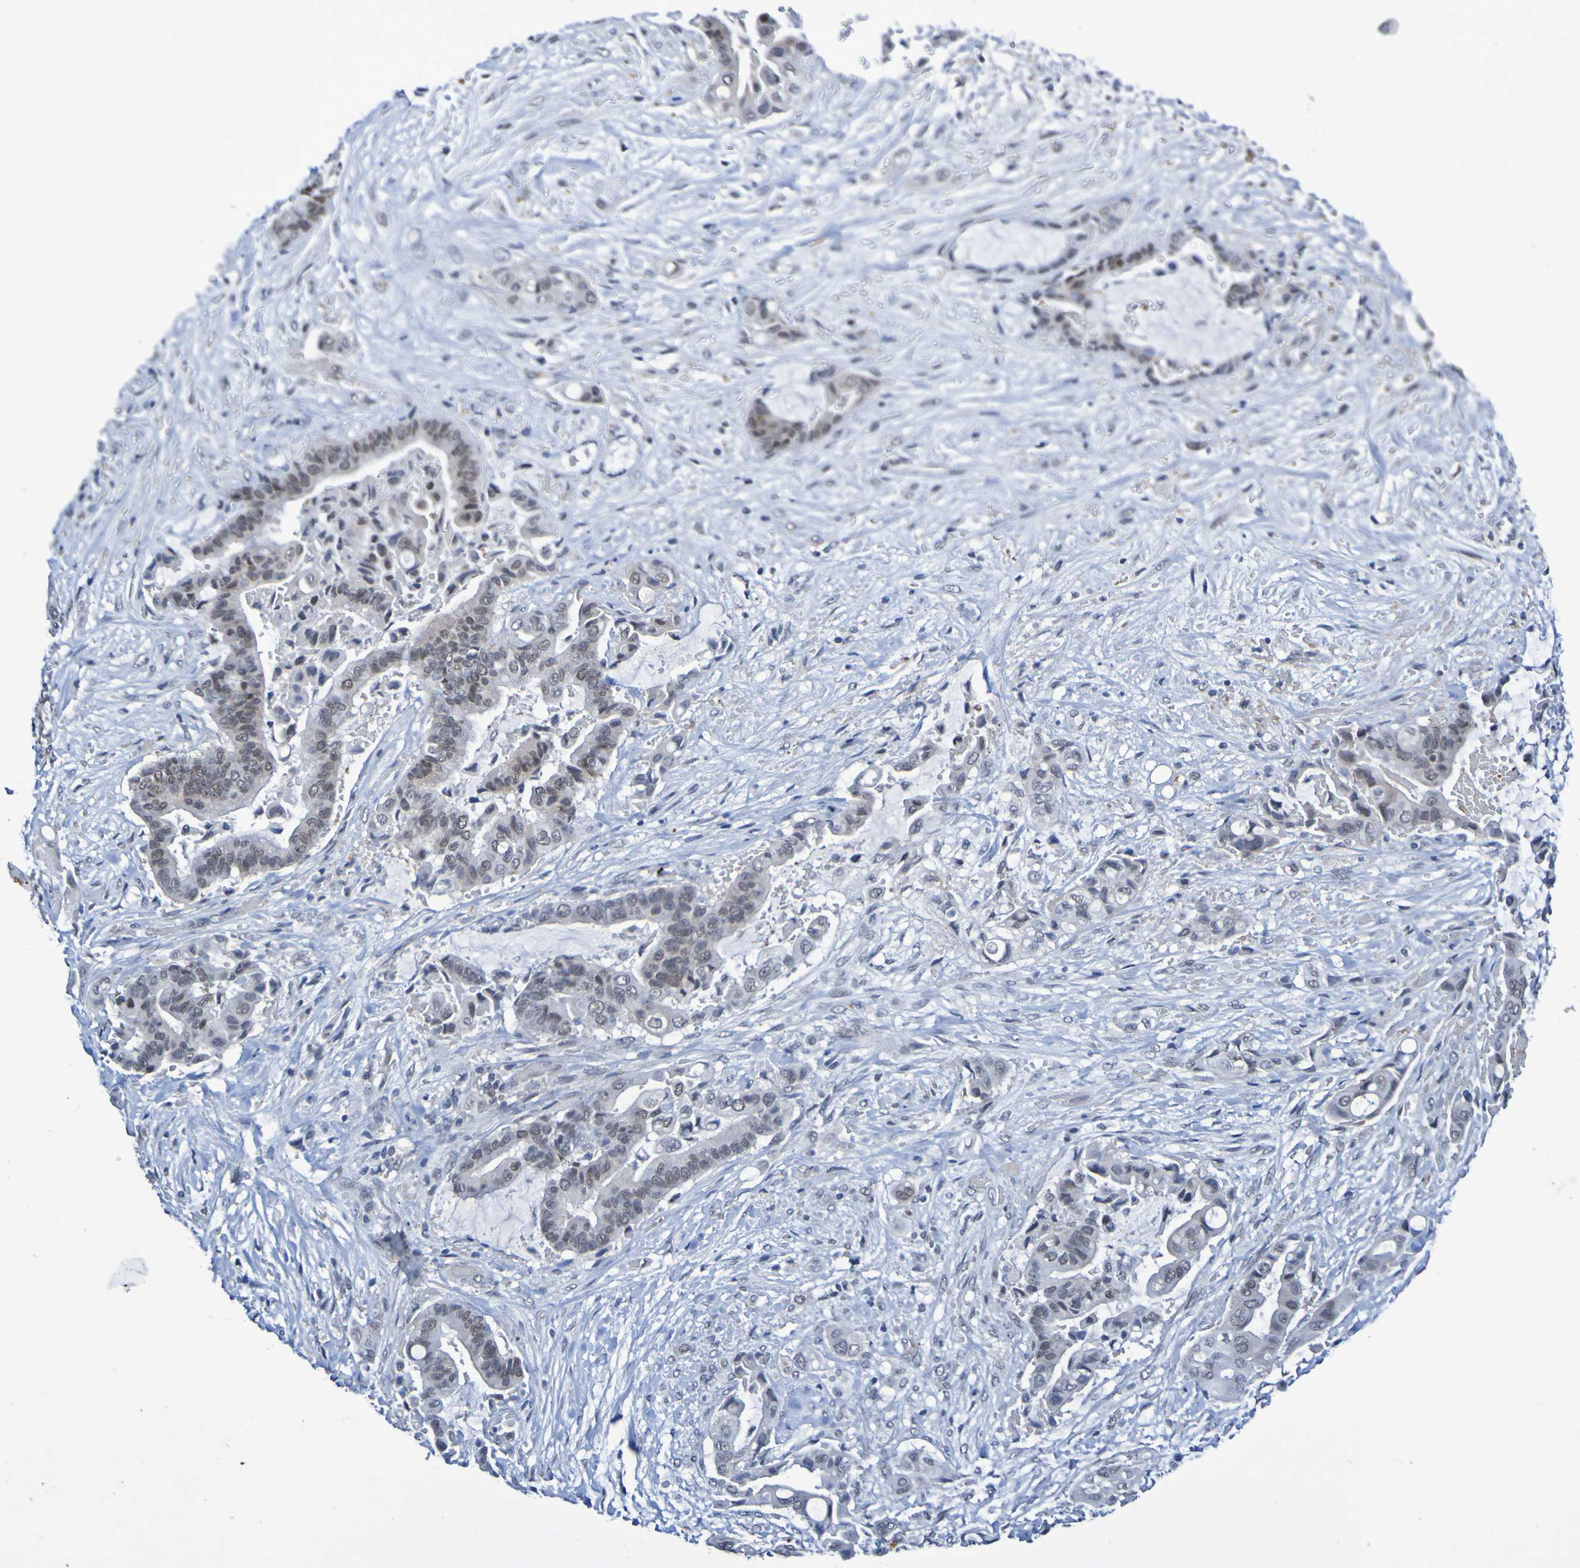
{"staining": {"intensity": "weak", "quantity": "25%-75%", "location": "nuclear"}, "tissue": "liver cancer", "cell_type": "Tumor cells", "image_type": "cancer", "snomed": [{"axis": "morphology", "description": "Cholangiocarcinoma"}, {"axis": "topography", "description": "Liver"}], "caption": "This photomicrograph displays liver cancer (cholangiocarcinoma) stained with immunohistochemistry (IHC) to label a protein in brown. The nuclear of tumor cells show weak positivity for the protein. Nuclei are counter-stained blue.", "gene": "PCGF1", "patient": {"sex": "female", "age": 61}}